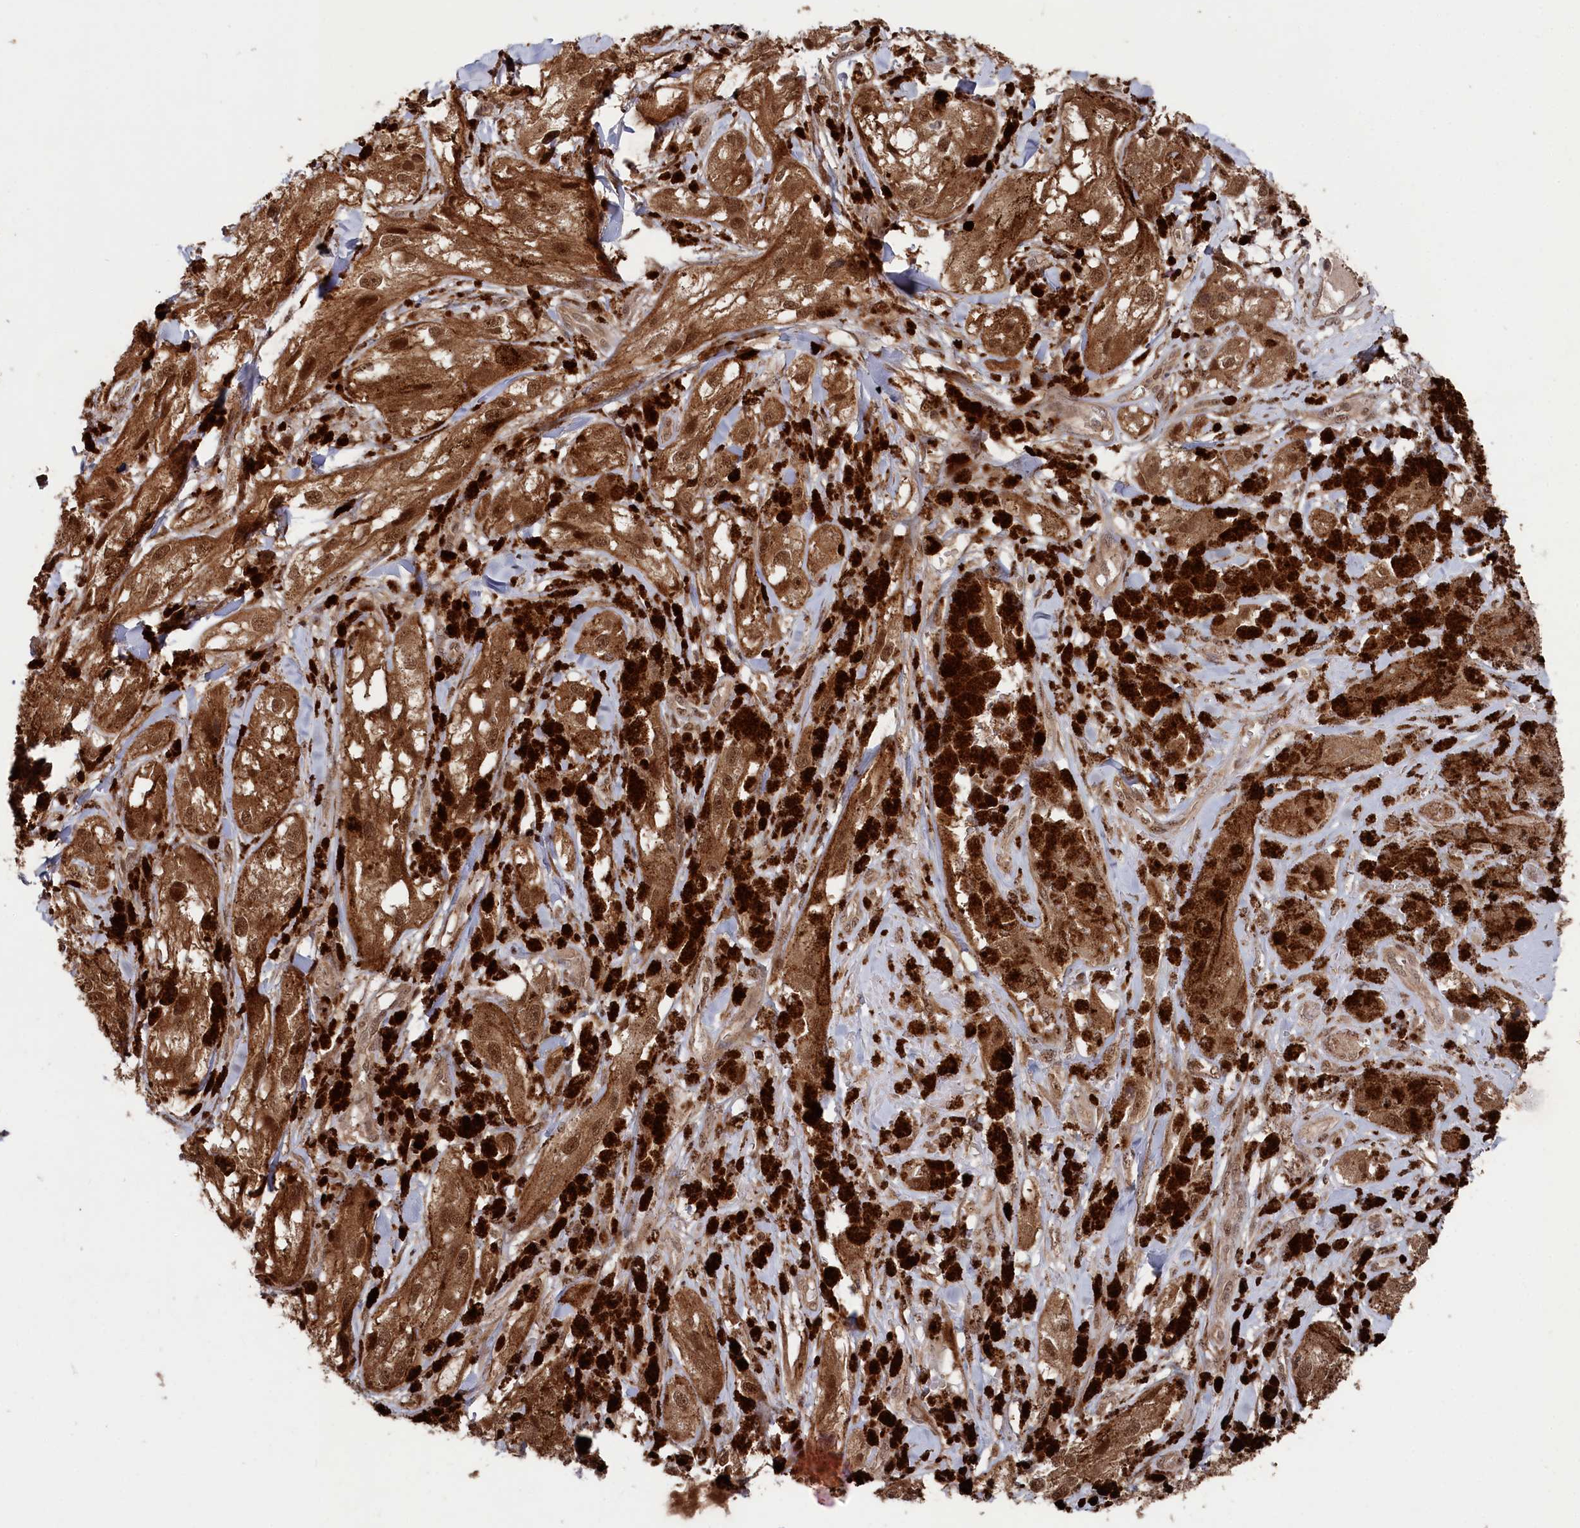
{"staining": {"intensity": "moderate", "quantity": ">75%", "location": "cytoplasmic/membranous,nuclear"}, "tissue": "melanoma", "cell_type": "Tumor cells", "image_type": "cancer", "snomed": [{"axis": "morphology", "description": "Malignant melanoma, NOS"}, {"axis": "topography", "description": "Skin"}], "caption": "Melanoma stained for a protein shows moderate cytoplasmic/membranous and nuclear positivity in tumor cells.", "gene": "BORCS7", "patient": {"sex": "male", "age": 88}}